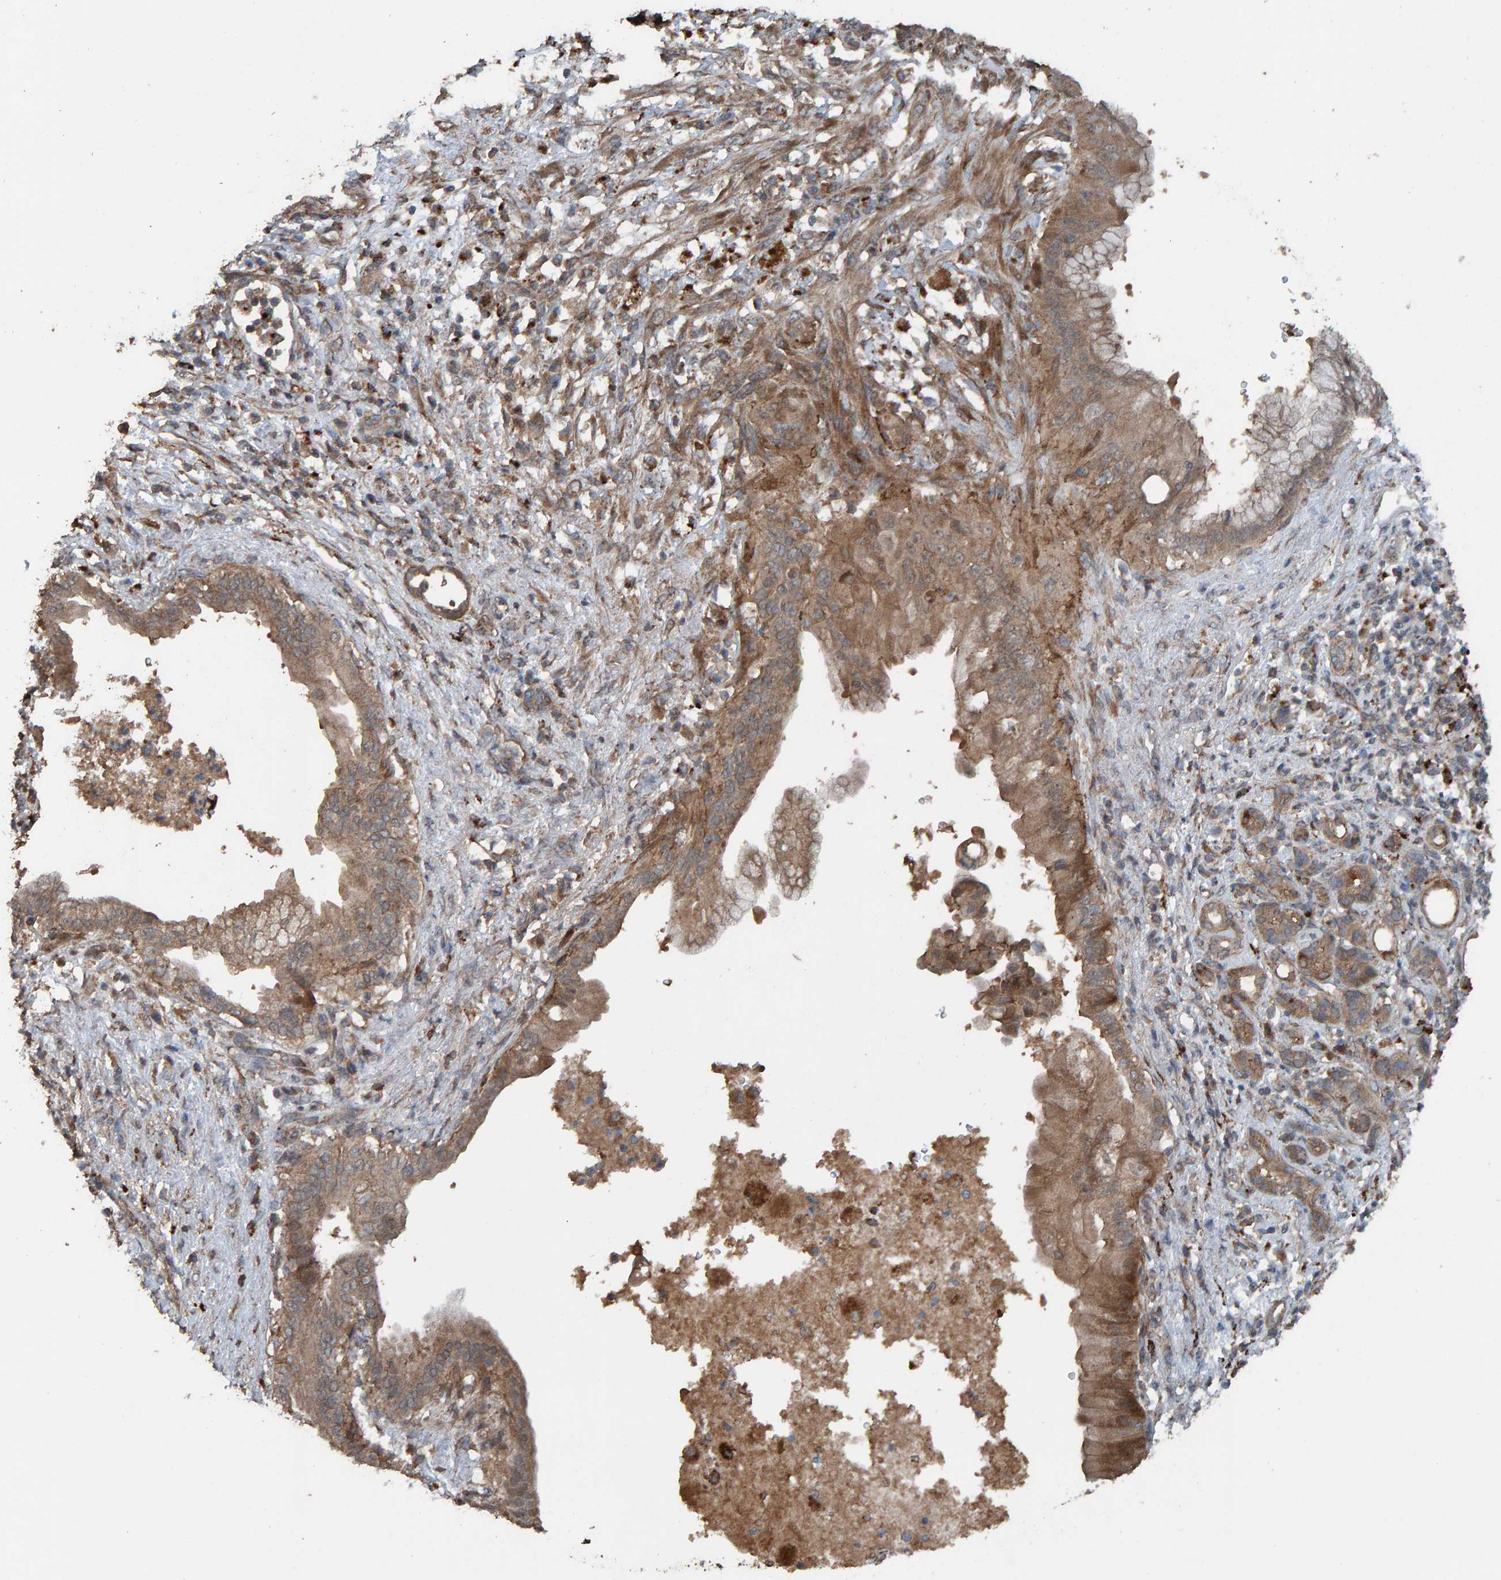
{"staining": {"intensity": "moderate", "quantity": ">75%", "location": "cytoplasmic/membranous"}, "tissue": "pancreatic cancer", "cell_type": "Tumor cells", "image_type": "cancer", "snomed": [{"axis": "morphology", "description": "Adenocarcinoma, NOS"}, {"axis": "topography", "description": "Pancreas"}], "caption": "IHC micrograph of pancreatic adenocarcinoma stained for a protein (brown), which shows medium levels of moderate cytoplasmic/membranous positivity in approximately >75% of tumor cells.", "gene": "DUS1L", "patient": {"sex": "female", "age": 78}}